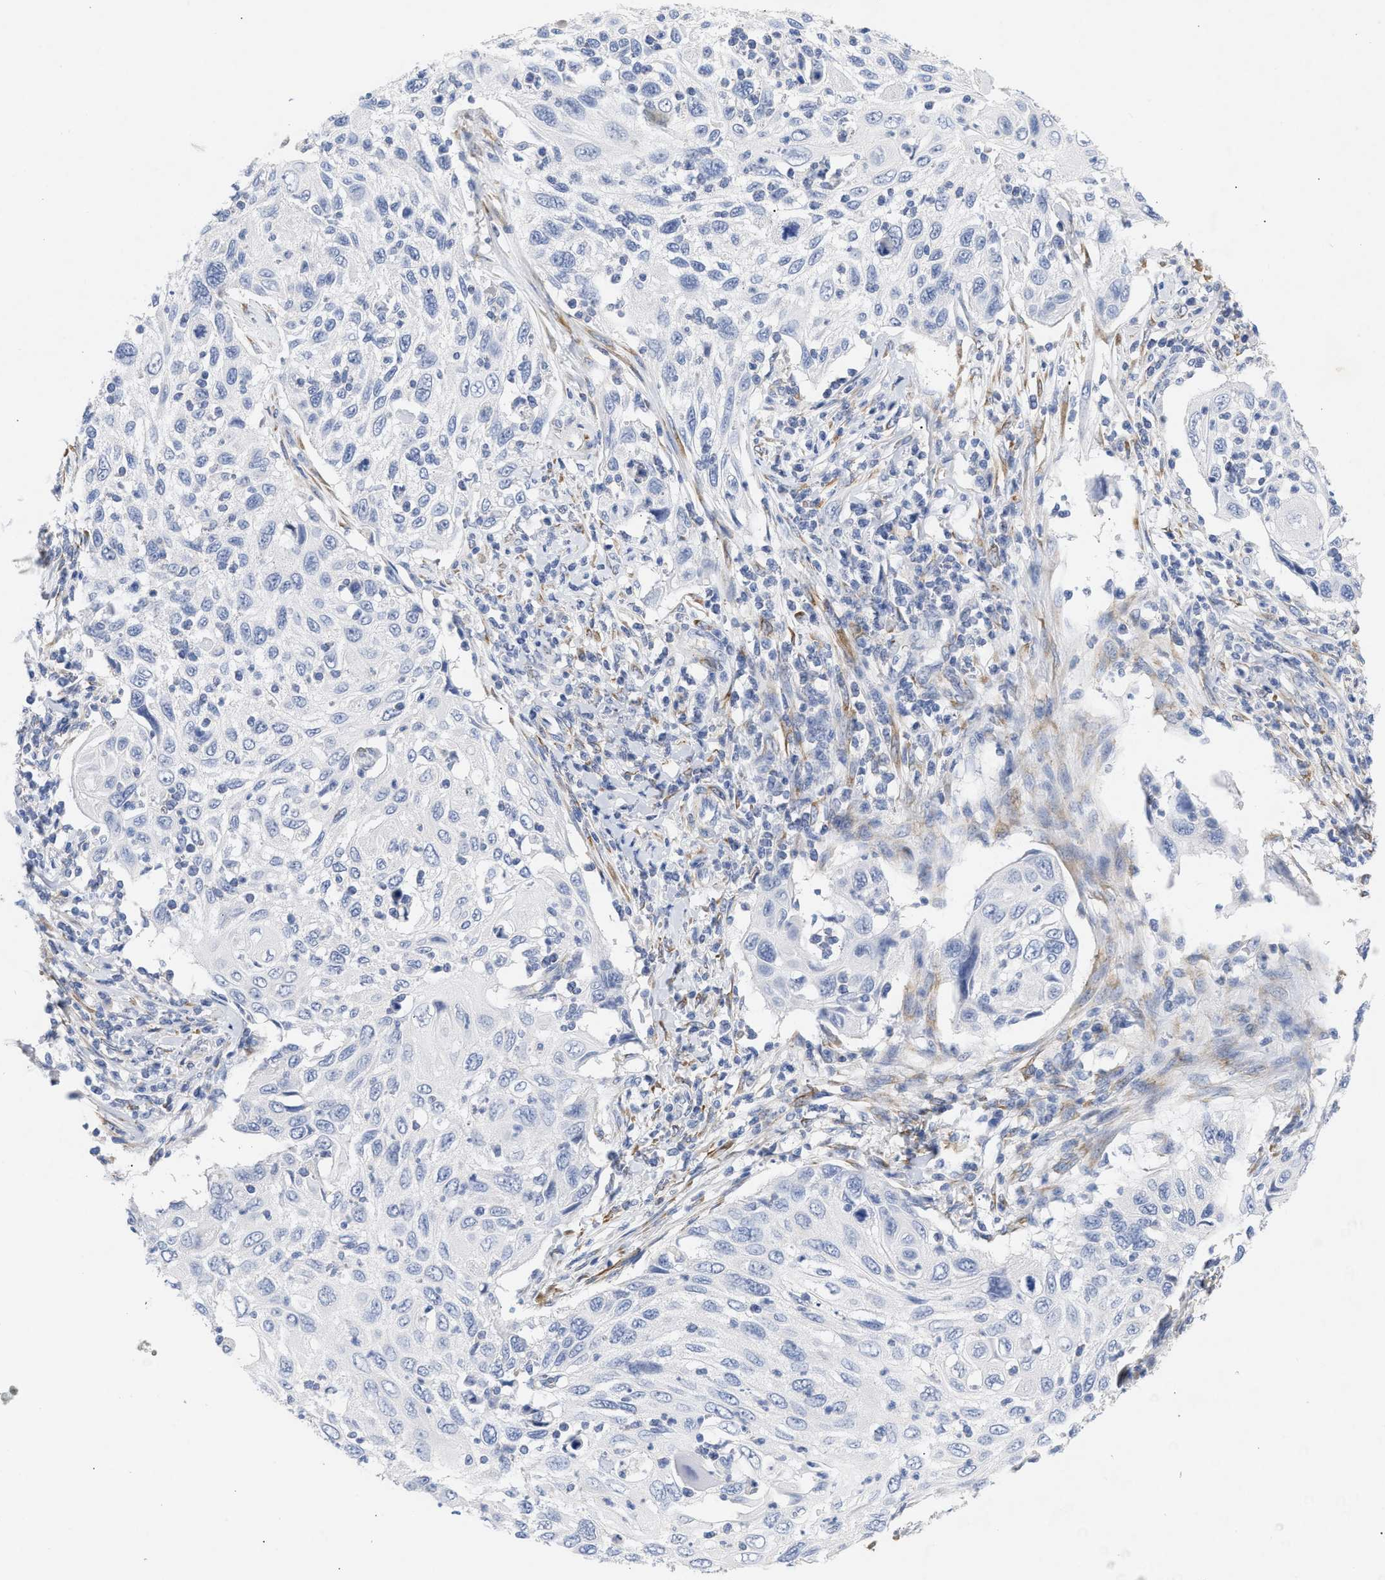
{"staining": {"intensity": "negative", "quantity": "none", "location": "none"}, "tissue": "cervical cancer", "cell_type": "Tumor cells", "image_type": "cancer", "snomed": [{"axis": "morphology", "description": "Squamous cell carcinoma, NOS"}, {"axis": "topography", "description": "Cervix"}], "caption": "Immunohistochemistry (IHC) of human squamous cell carcinoma (cervical) displays no positivity in tumor cells. (Stains: DAB (3,3'-diaminobenzidine) immunohistochemistry with hematoxylin counter stain, Microscopy: brightfield microscopy at high magnification).", "gene": "SELENOM", "patient": {"sex": "female", "age": 70}}